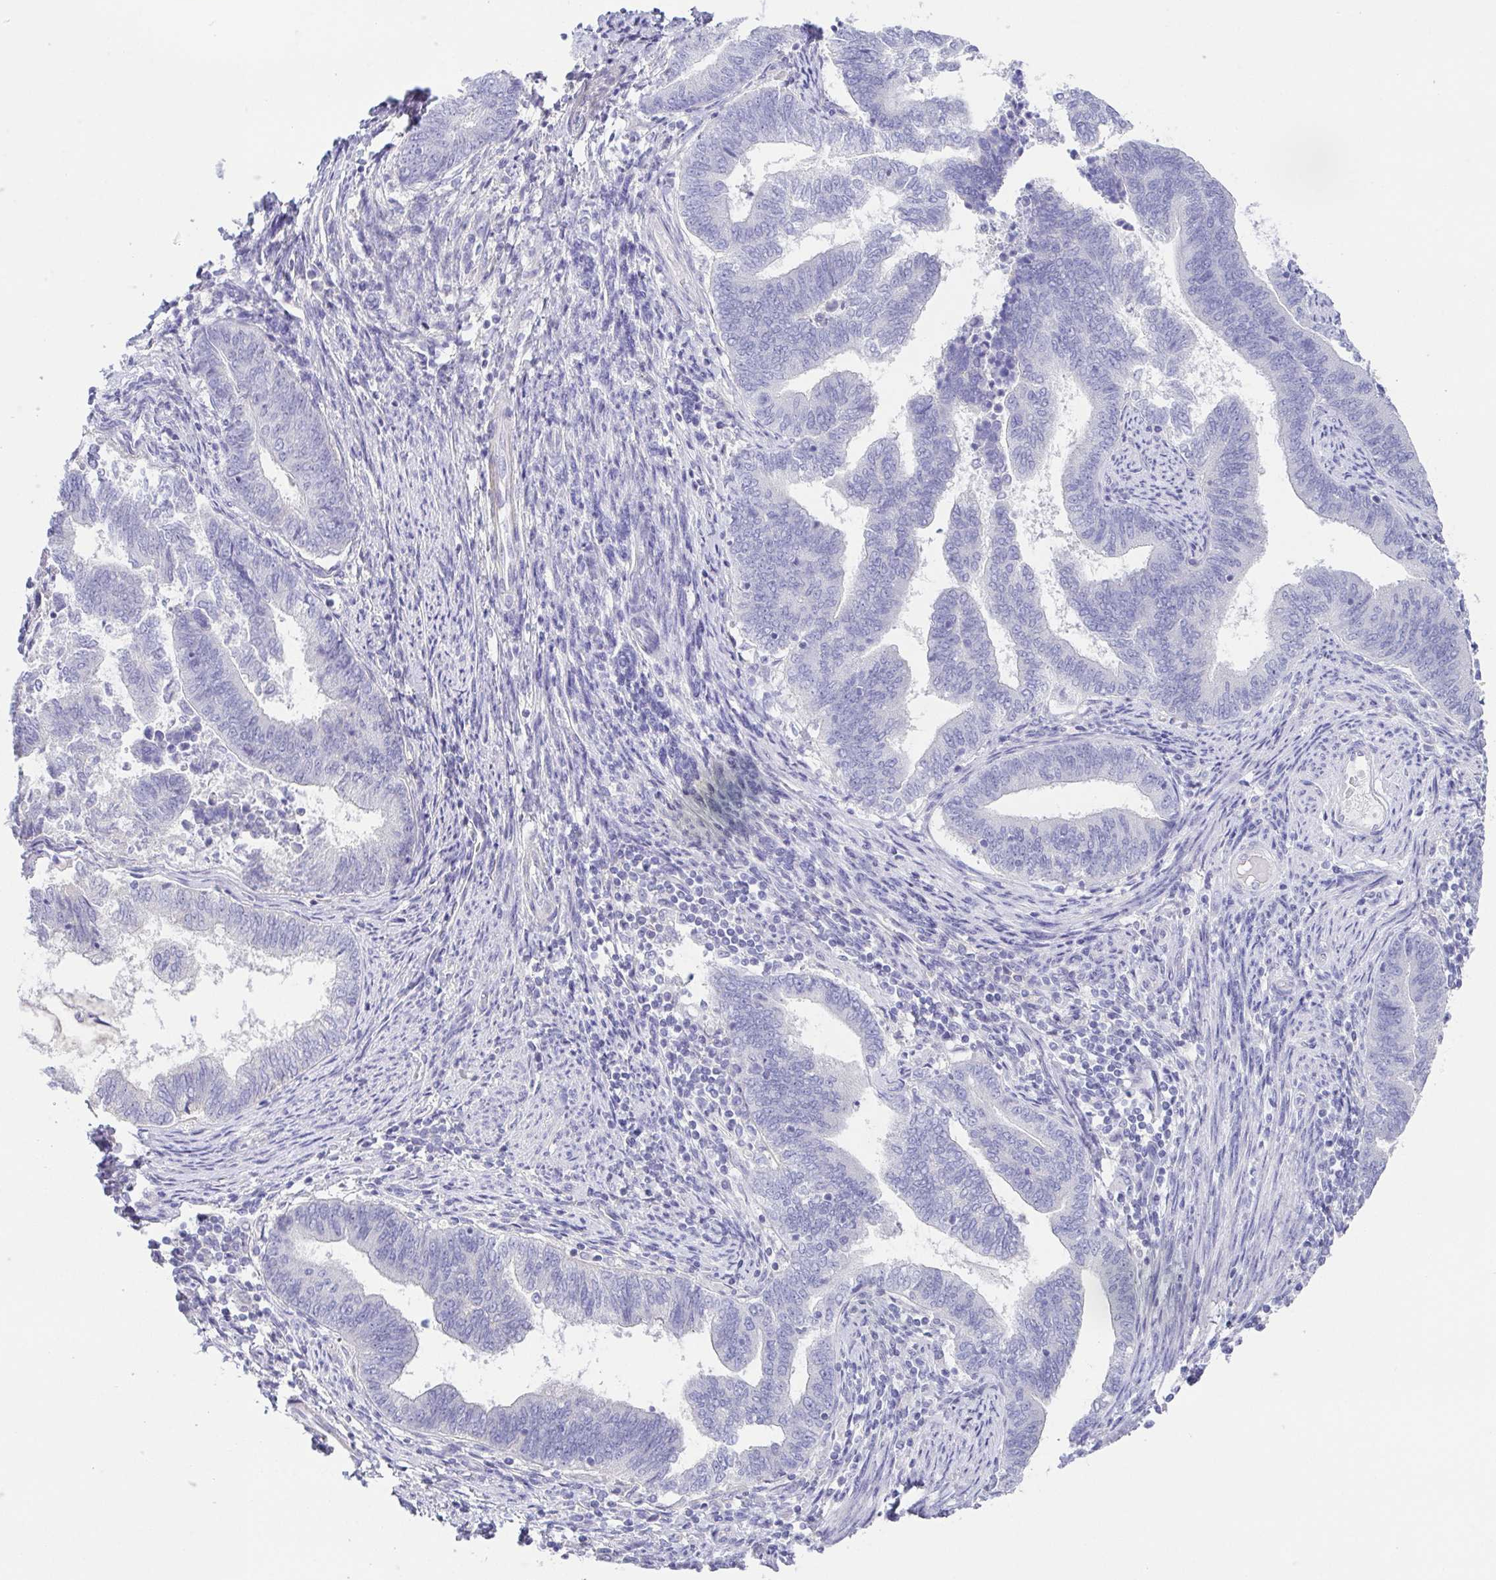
{"staining": {"intensity": "negative", "quantity": "none", "location": "none"}, "tissue": "endometrial cancer", "cell_type": "Tumor cells", "image_type": "cancer", "snomed": [{"axis": "morphology", "description": "Adenocarcinoma, NOS"}, {"axis": "topography", "description": "Endometrium"}], "caption": "This image is of endometrial cancer stained with immunohistochemistry to label a protein in brown with the nuclei are counter-stained blue. There is no expression in tumor cells.", "gene": "PKDREJ", "patient": {"sex": "female", "age": 65}}